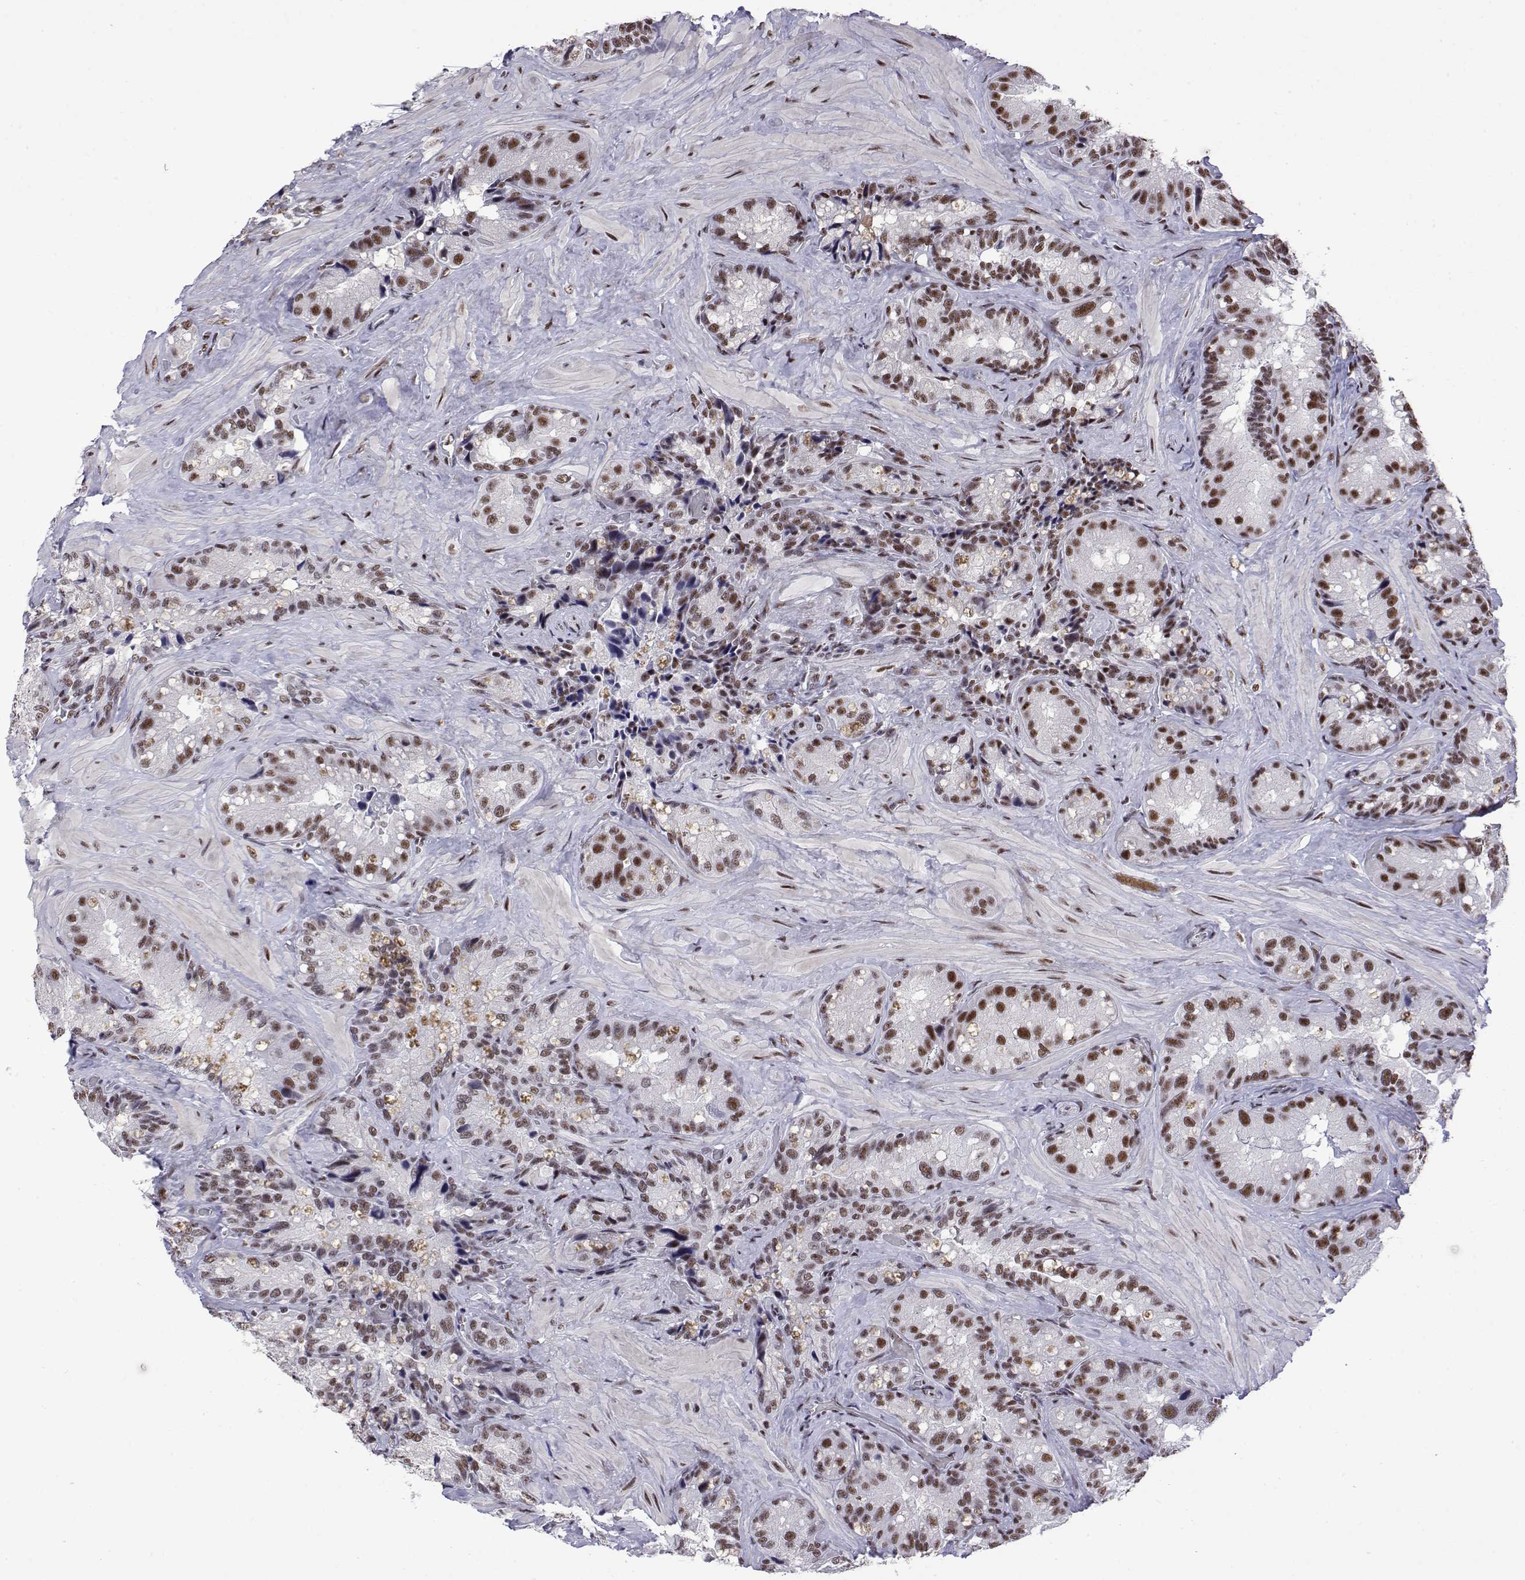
{"staining": {"intensity": "strong", "quantity": ">75%", "location": "nuclear"}, "tissue": "seminal vesicle", "cell_type": "Glandular cells", "image_type": "normal", "snomed": [{"axis": "morphology", "description": "Normal tissue, NOS"}, {"axis": "topography", "description": "Seminal veicle"}], "caption": "Benign seminal vesicle displays strong nuclear positivity in approximately >75% of glandular cells, visualized by immunohistochemistry.", "gene": "POLDIP3", "patient": {"sex": "male", "age": 60}}